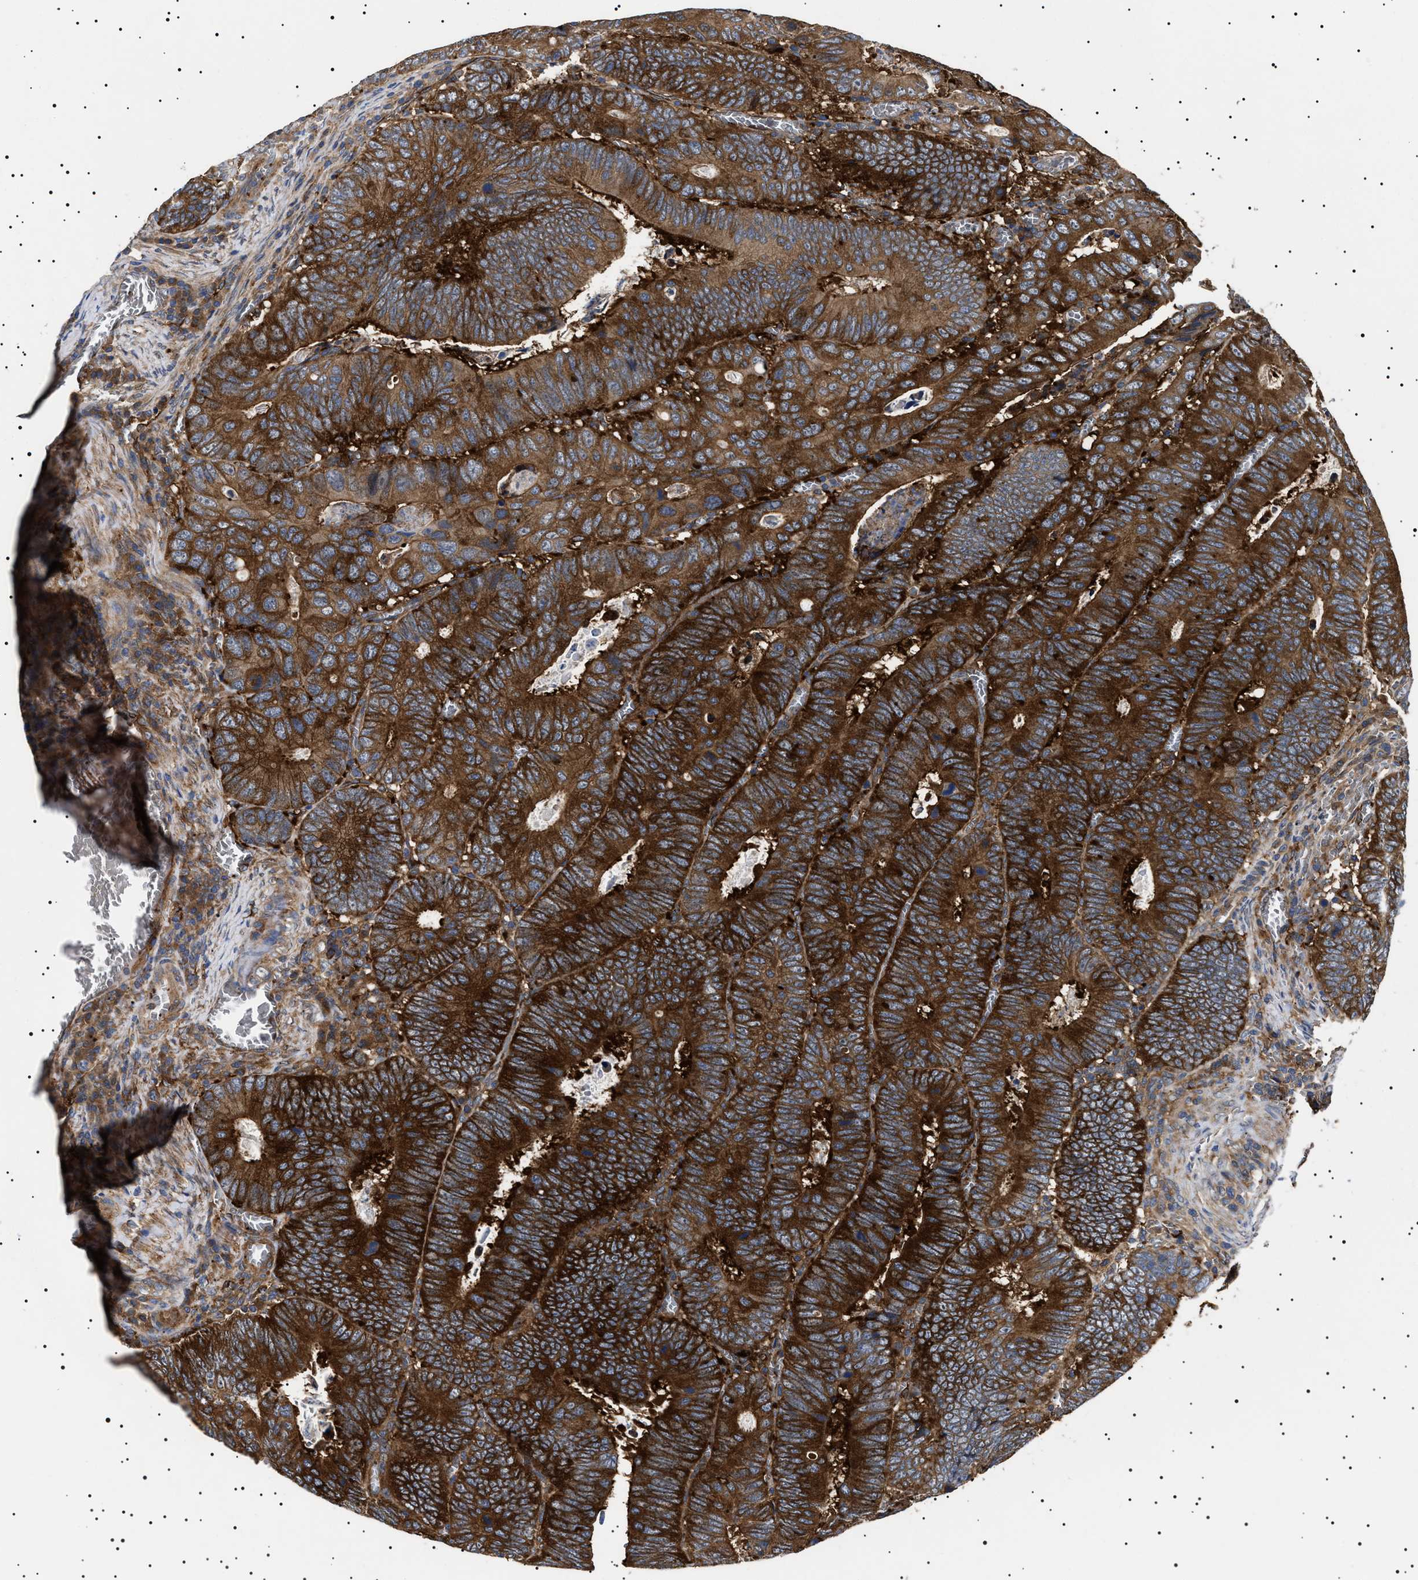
{"staining": {"intensity": "strong", "quantity": ">75%", "location": "cytoplasmic/membranous"}, "tissue": "colorectal cancer", "cell_type": "Tumor cells", "image_type": "cancer", "snomed": [{"axis": "morphology", "description": "Inflammation, NOS"}, {"axis": "morphology", "description": "Adenocarcinoma, NOS"}, {"axis": "topography", "description": "Colon"}], "caption": "Human colorectal cancer (adenocarcinoma) stained with a protein marker displays strong staining in tumor cells.", "gene": "TPP2", "patient": {"sex": "male", "age": 72}}